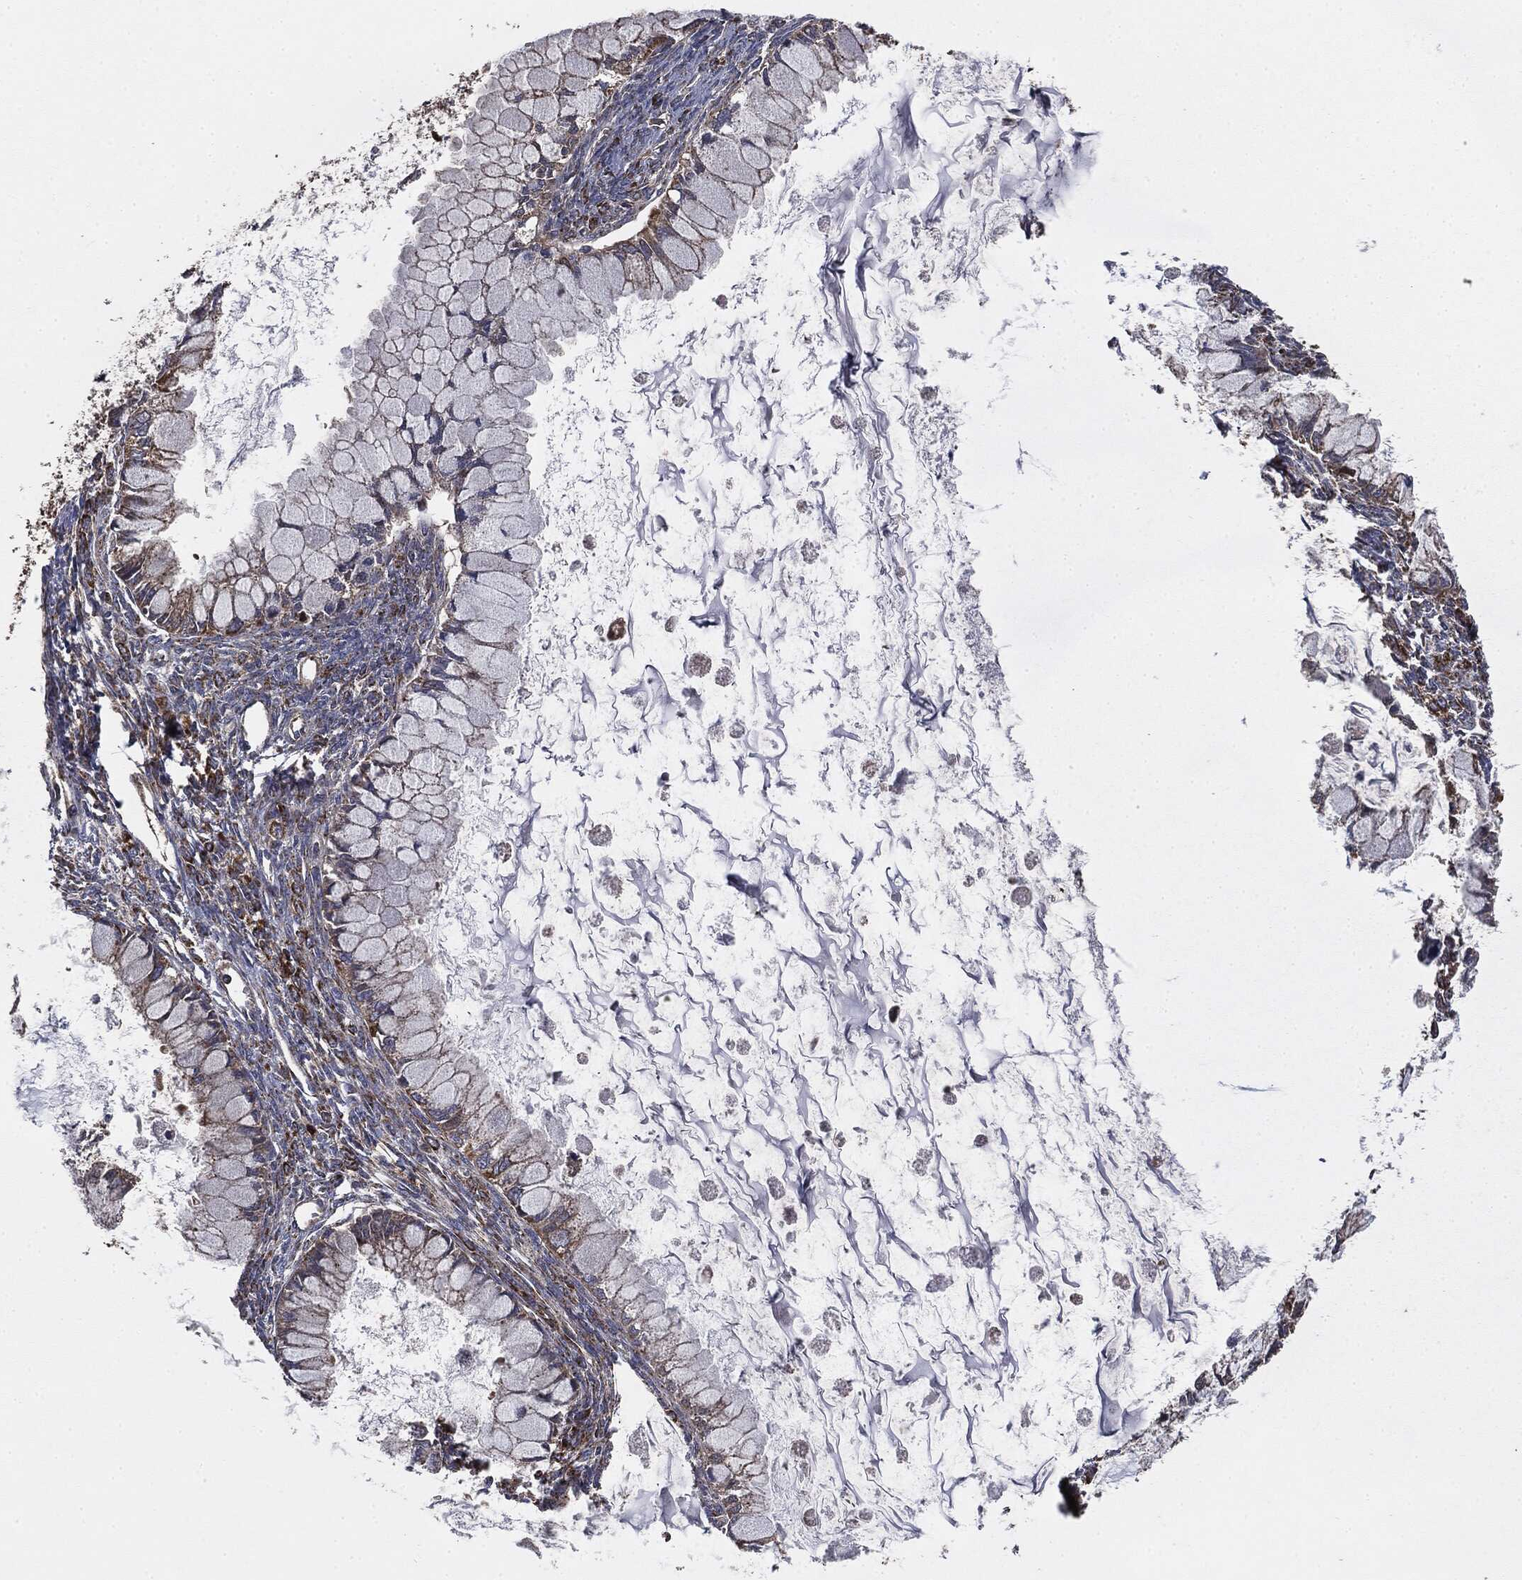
{"staining": {"intensity": "moderate", "quantity": "<25%", "location": "cytoplasmic/membranous"}, "tissue": "ovarian cancer", "cell_type": "Tumor cells", "image_type": "cancer", "snomed": [{"axis": "morphology", "description": "Cystadenocarcinoma, mucinous, NOS"}, {"axis": "topography", "description": "Ovary"}], "caption": "This photomicrograph reveals immunohistochemistry (IHC) staining of human ovarian cancer (mucinous cystadenocarcinoma), with low moderate cytoplasmic/membranous staining in approximately <25% of tumor cells.", "gene": "MAPK6", "patient": {"sex": "female", "age": 34}}